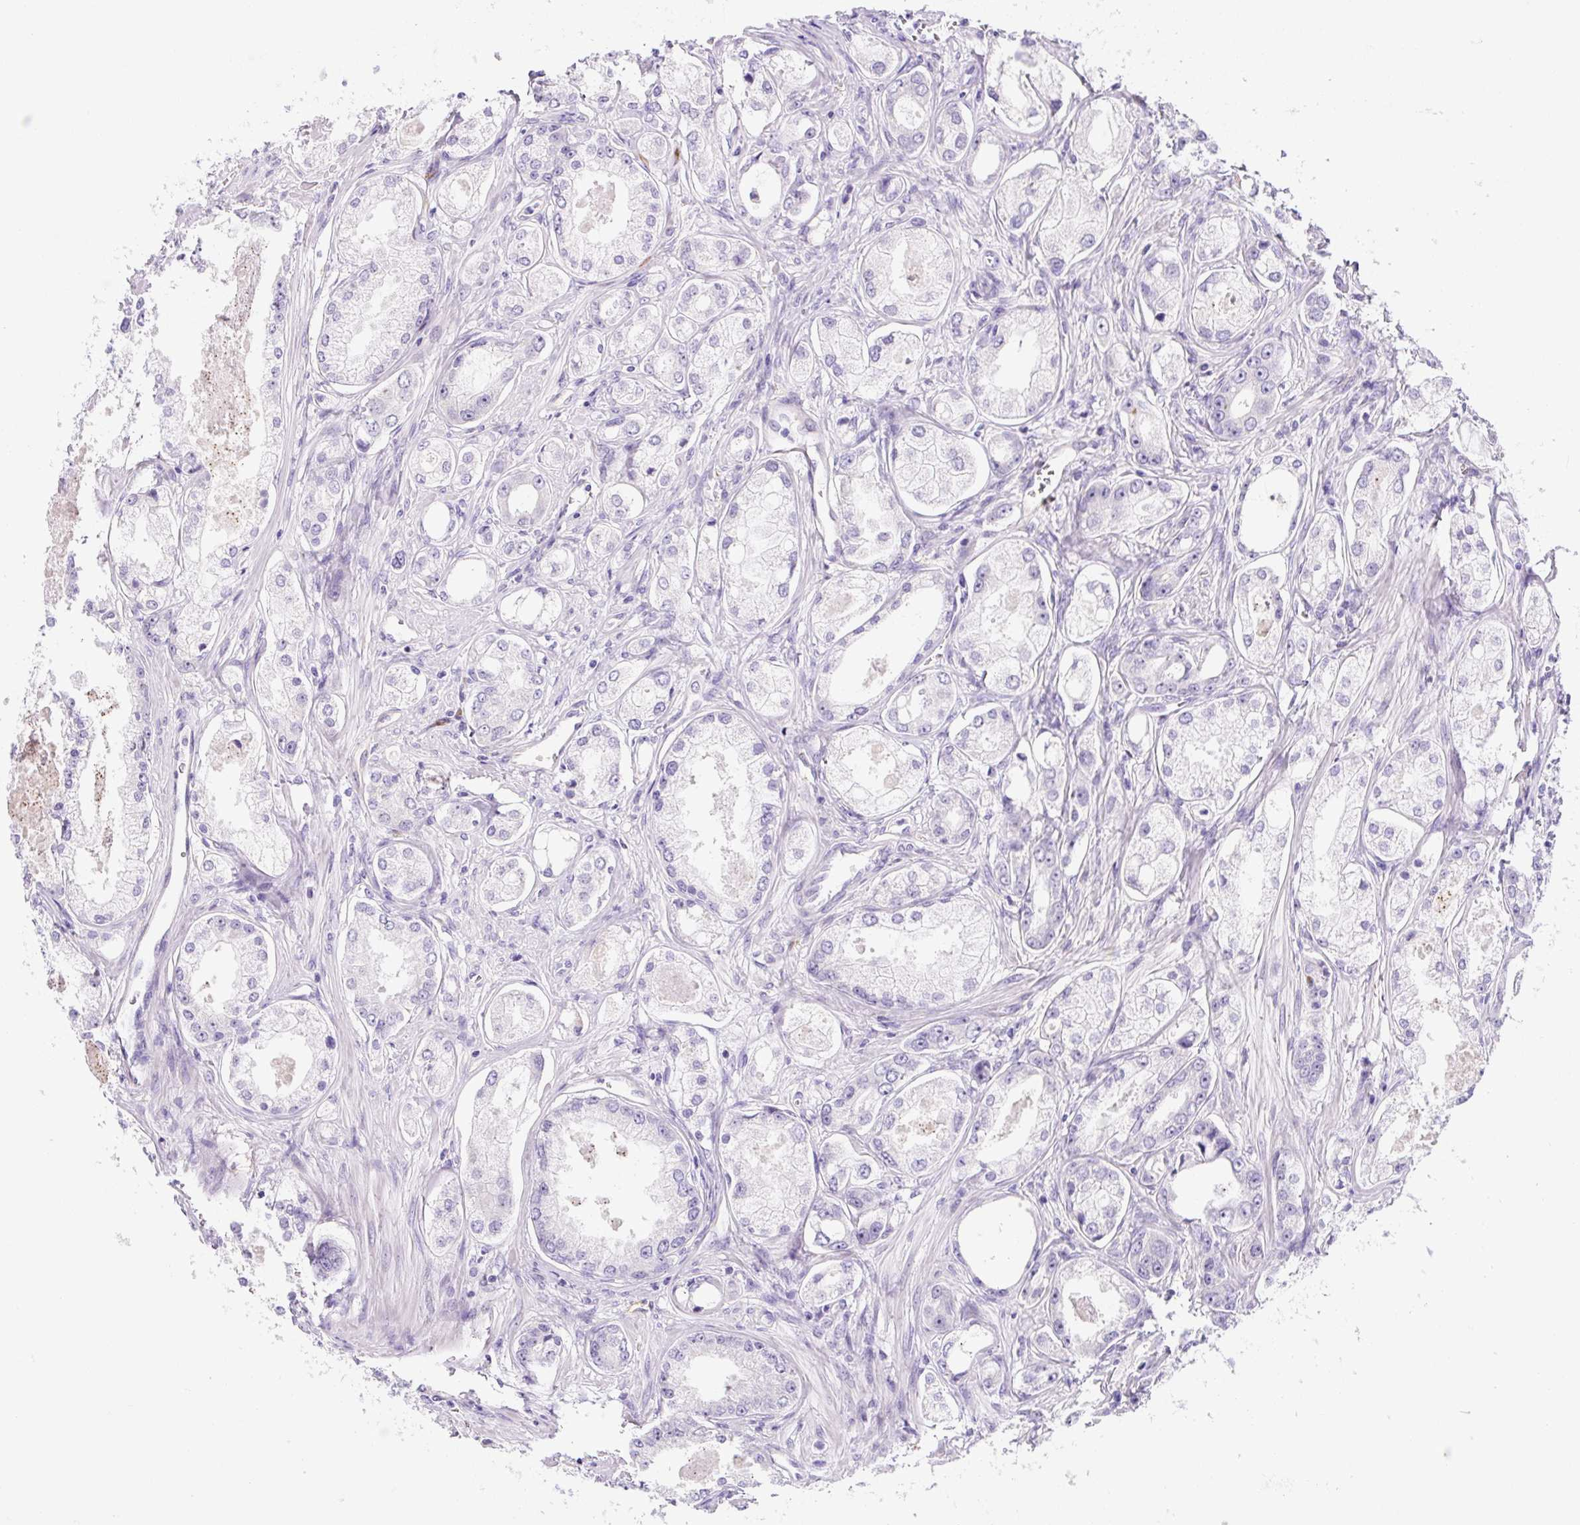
{"staining": {"intensity": "negative", "quantity": "none", "location": "none"}, "tissue": "prostate cancer", "cell_type": "Tumor cells", "image_type": "cancer", "snomed": [{"axis": "morphology", "description": "Adenocarcinoma, Low grade"}, {"axis": "topography", "description": "Prostate"}], "caption": "Immunohistochemistry (IHC) histopathology image of neoplastic tissue: human prostate cancer (low-grade adenocarcinoma) stained with DAB shows no significant protein expression in tumor cells. (DAB immunohistochemistry with hematoxylin counter stain).", "gene": "ASB4", "patient": {"sex": "male", "age": 68}}